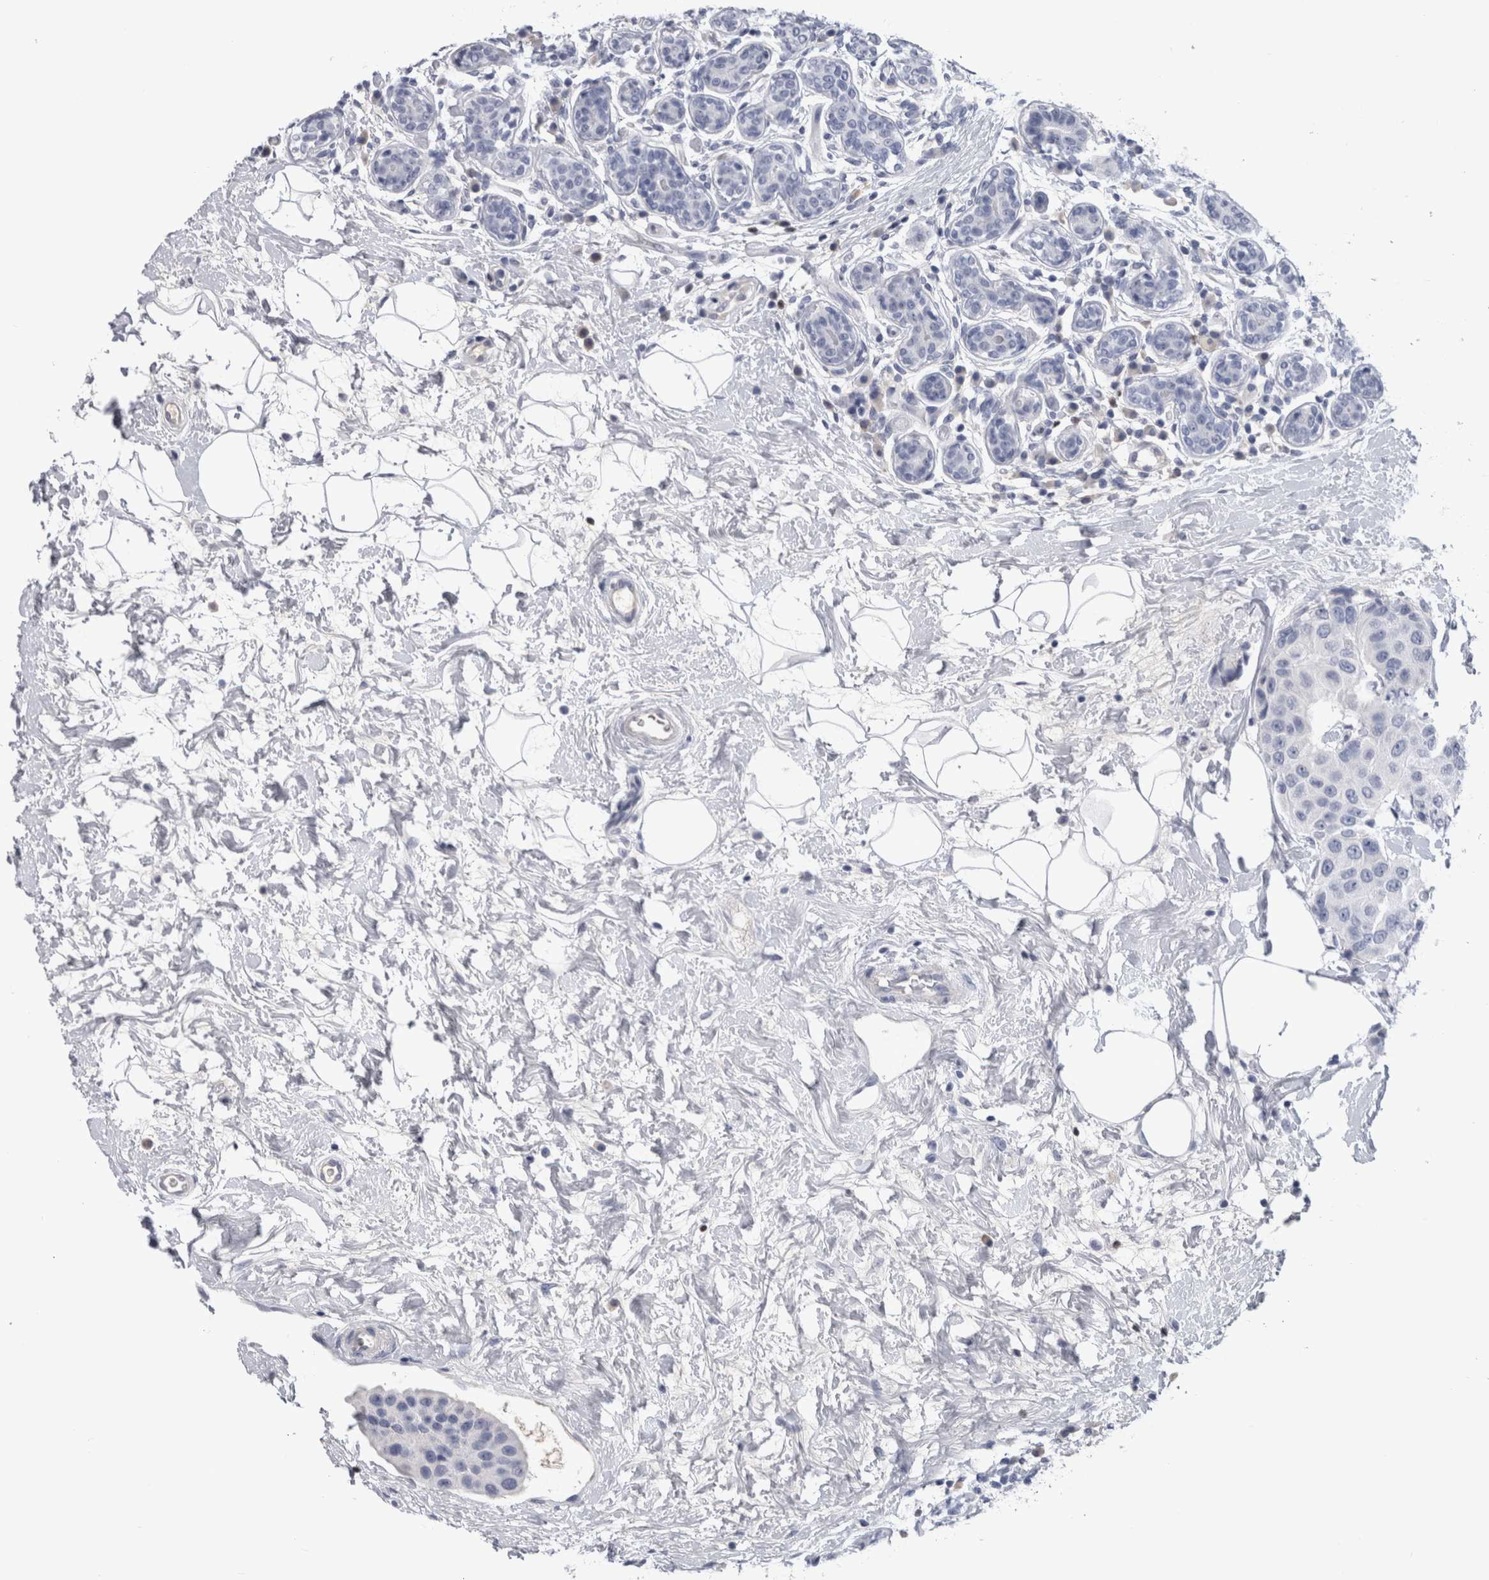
{"staining": {"intensity": "negative", "quantity": "none", "location": "none"}, "tissue": "breast cancer", "cell_type": "Tumor cells", "image_type": "cancer", "snomed": [{"axis": "morphology", "description": "Normal tissue, NOS"}, {"axis": "morphology", "description": "Duct carcinoma"}, {"axis": "topography", "description": "Breast"}], "caption": "DAB immunohistochemical staining of human breast cancer reveals no significant expression in tumor cells. Brightfield microscopy of immunohistochemistry (IHC) stained with DAB (3,3'-diaminobenzidine) (brown) and hematoxylin (blue), captured at high magnification.", "gene": "PAX5", "patient": {"sex": "female", "age": 39}}